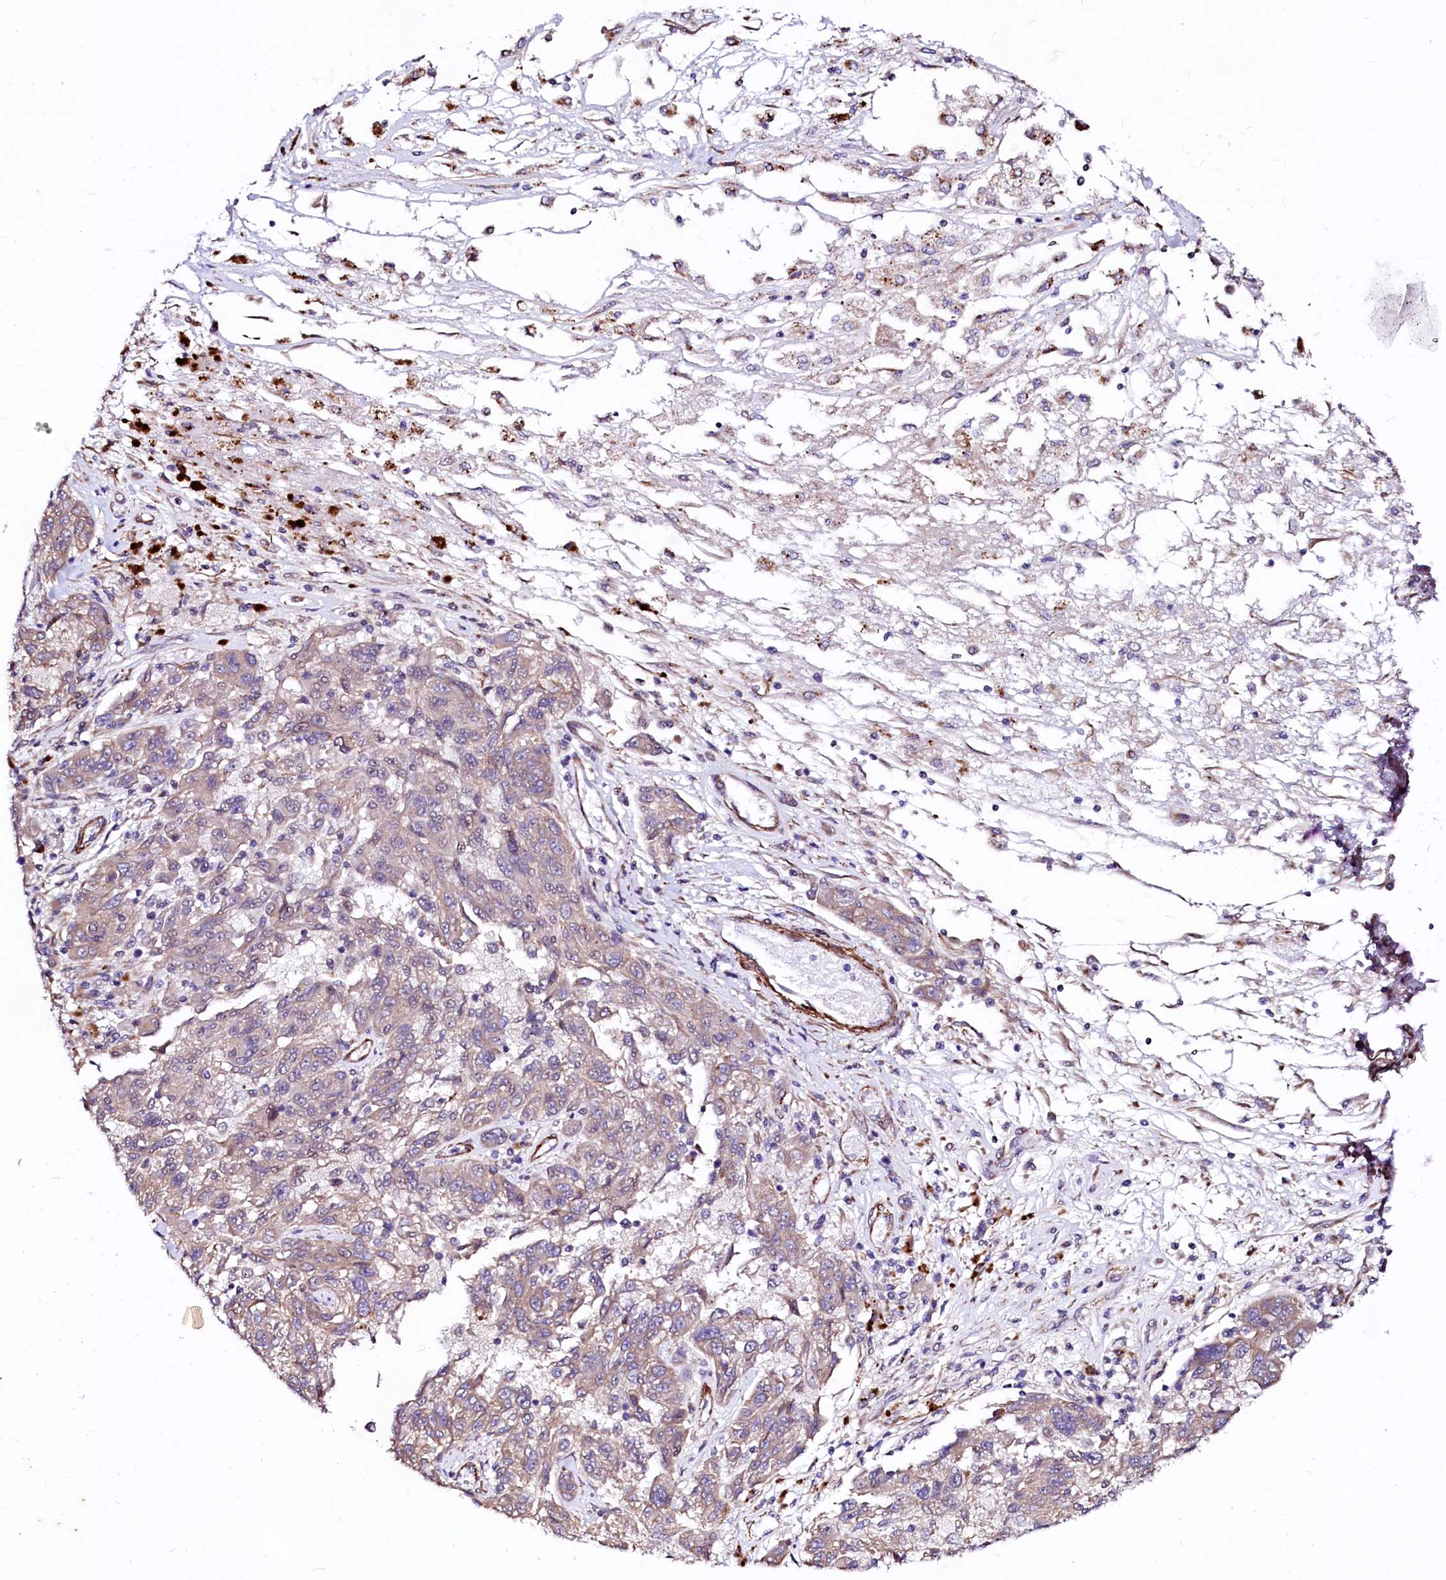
{"staining": {"intensity": "weak", "quantity": ">75%", "location": "cytoplasmic/membranous"}, "tissue": "melanoma", "cell_type": "Tumor cells", "image_type": "cancer", "snomed": [{"axis": "morphology", "description": "Malignant melanoma, NOS"}, {"axis": "topography", "description": "Skin"}], "caption": "Brown immunohistochemical staining in melanoma shows weak cytoplasmic/membranous positivity in about >75% of tumor cells.", "gene": "GPR176", "patient": {"sex": "male", "age": 53}}